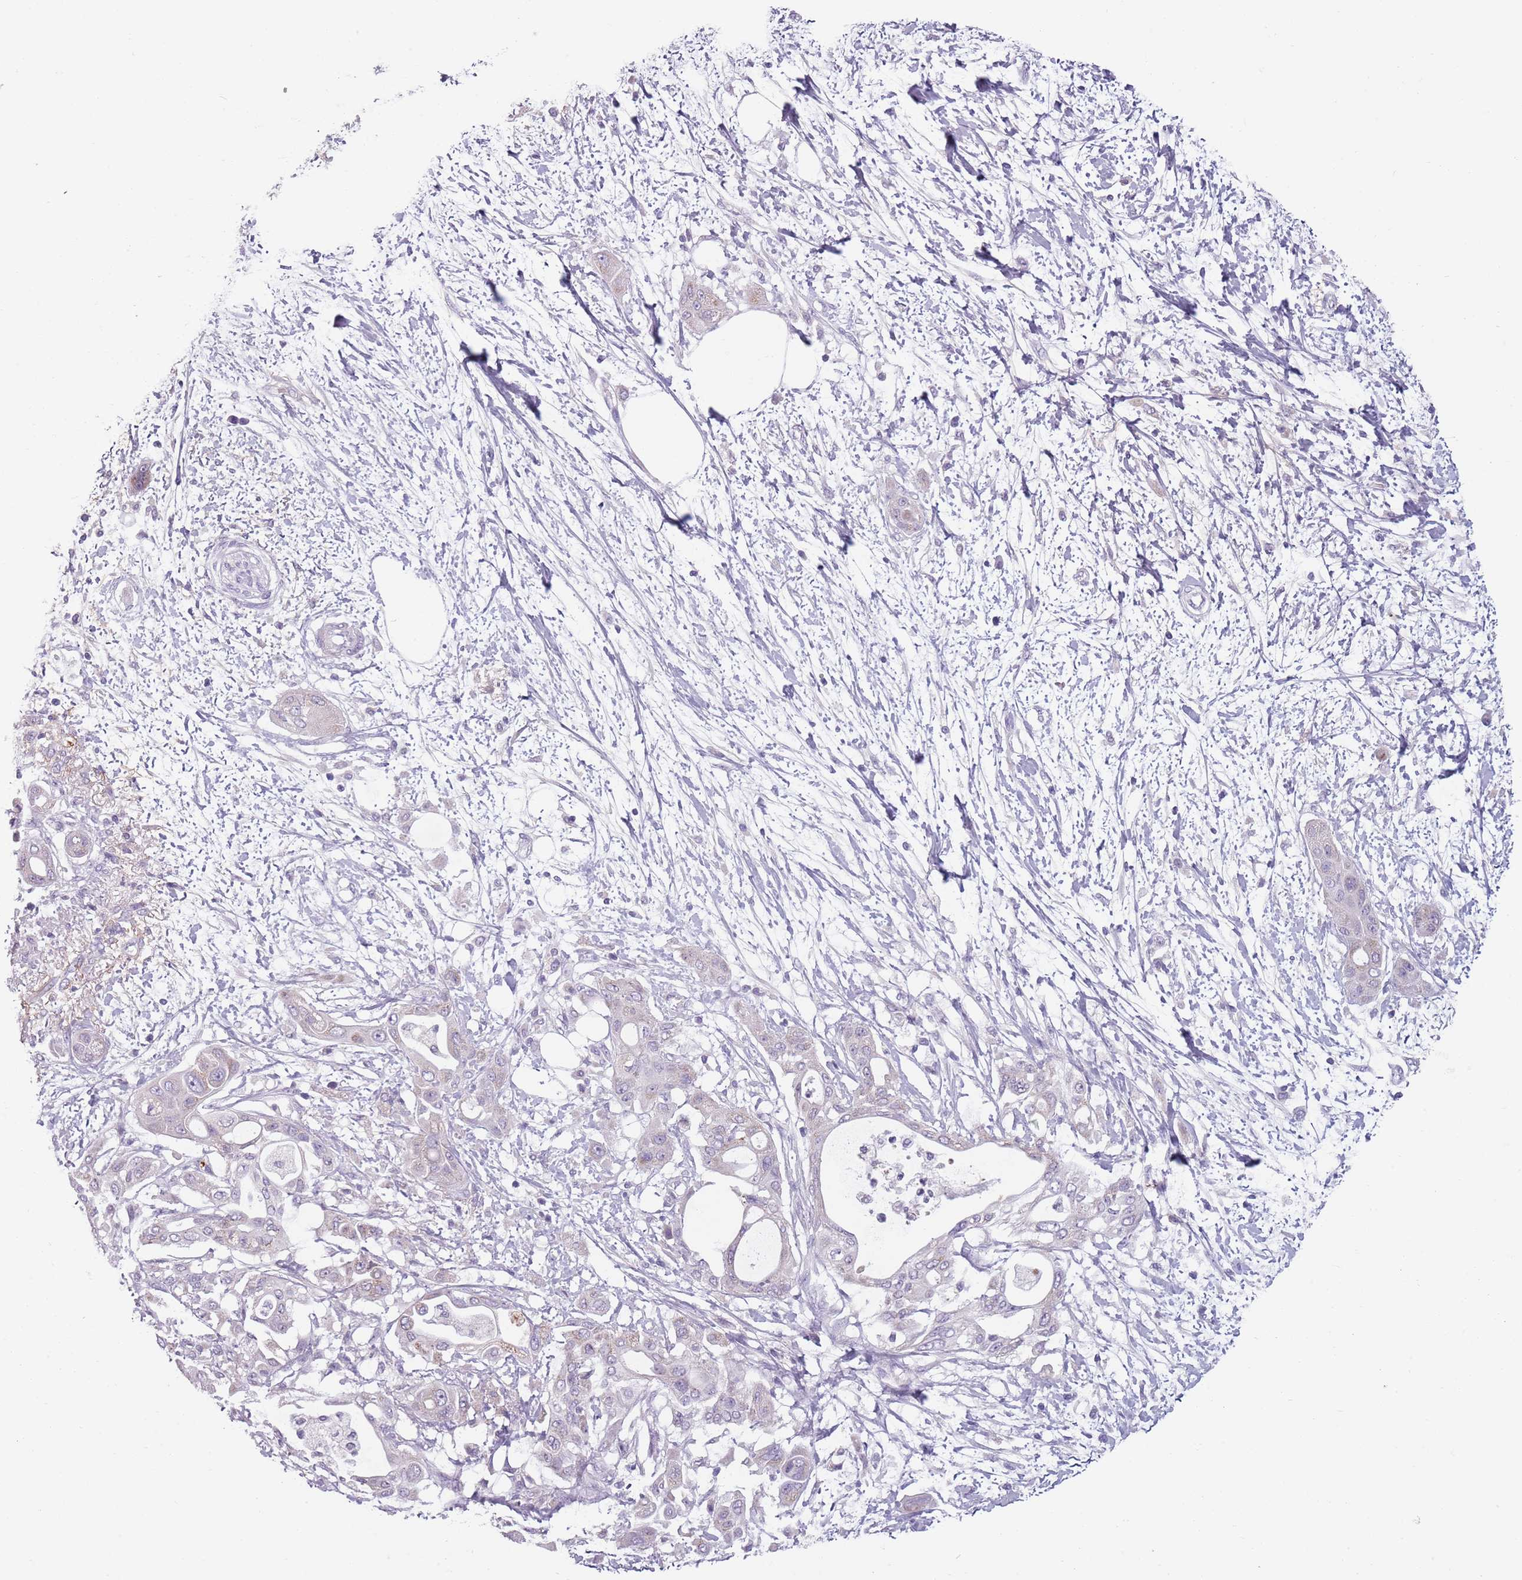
{"staining": {"intensity": "negative", "quantity": "none", "location": "none"}, "tissue": "pancreatic cancer", "cell_type": "Tumor cells", "image_type": "cancer", "snomed": [{"axis": "morphology", "description": "Adenocarcinoma, NOS"}, {"axis": "topography", "description": "Pancreas"}], "caption": "This is an immunohistochemistry photomicrograph of pancreatic cancer (adenocarcinoma). There is no expression in tumor cells.", "gene": "MEGF8", "patient": {"sex": "male", "age": 68}}